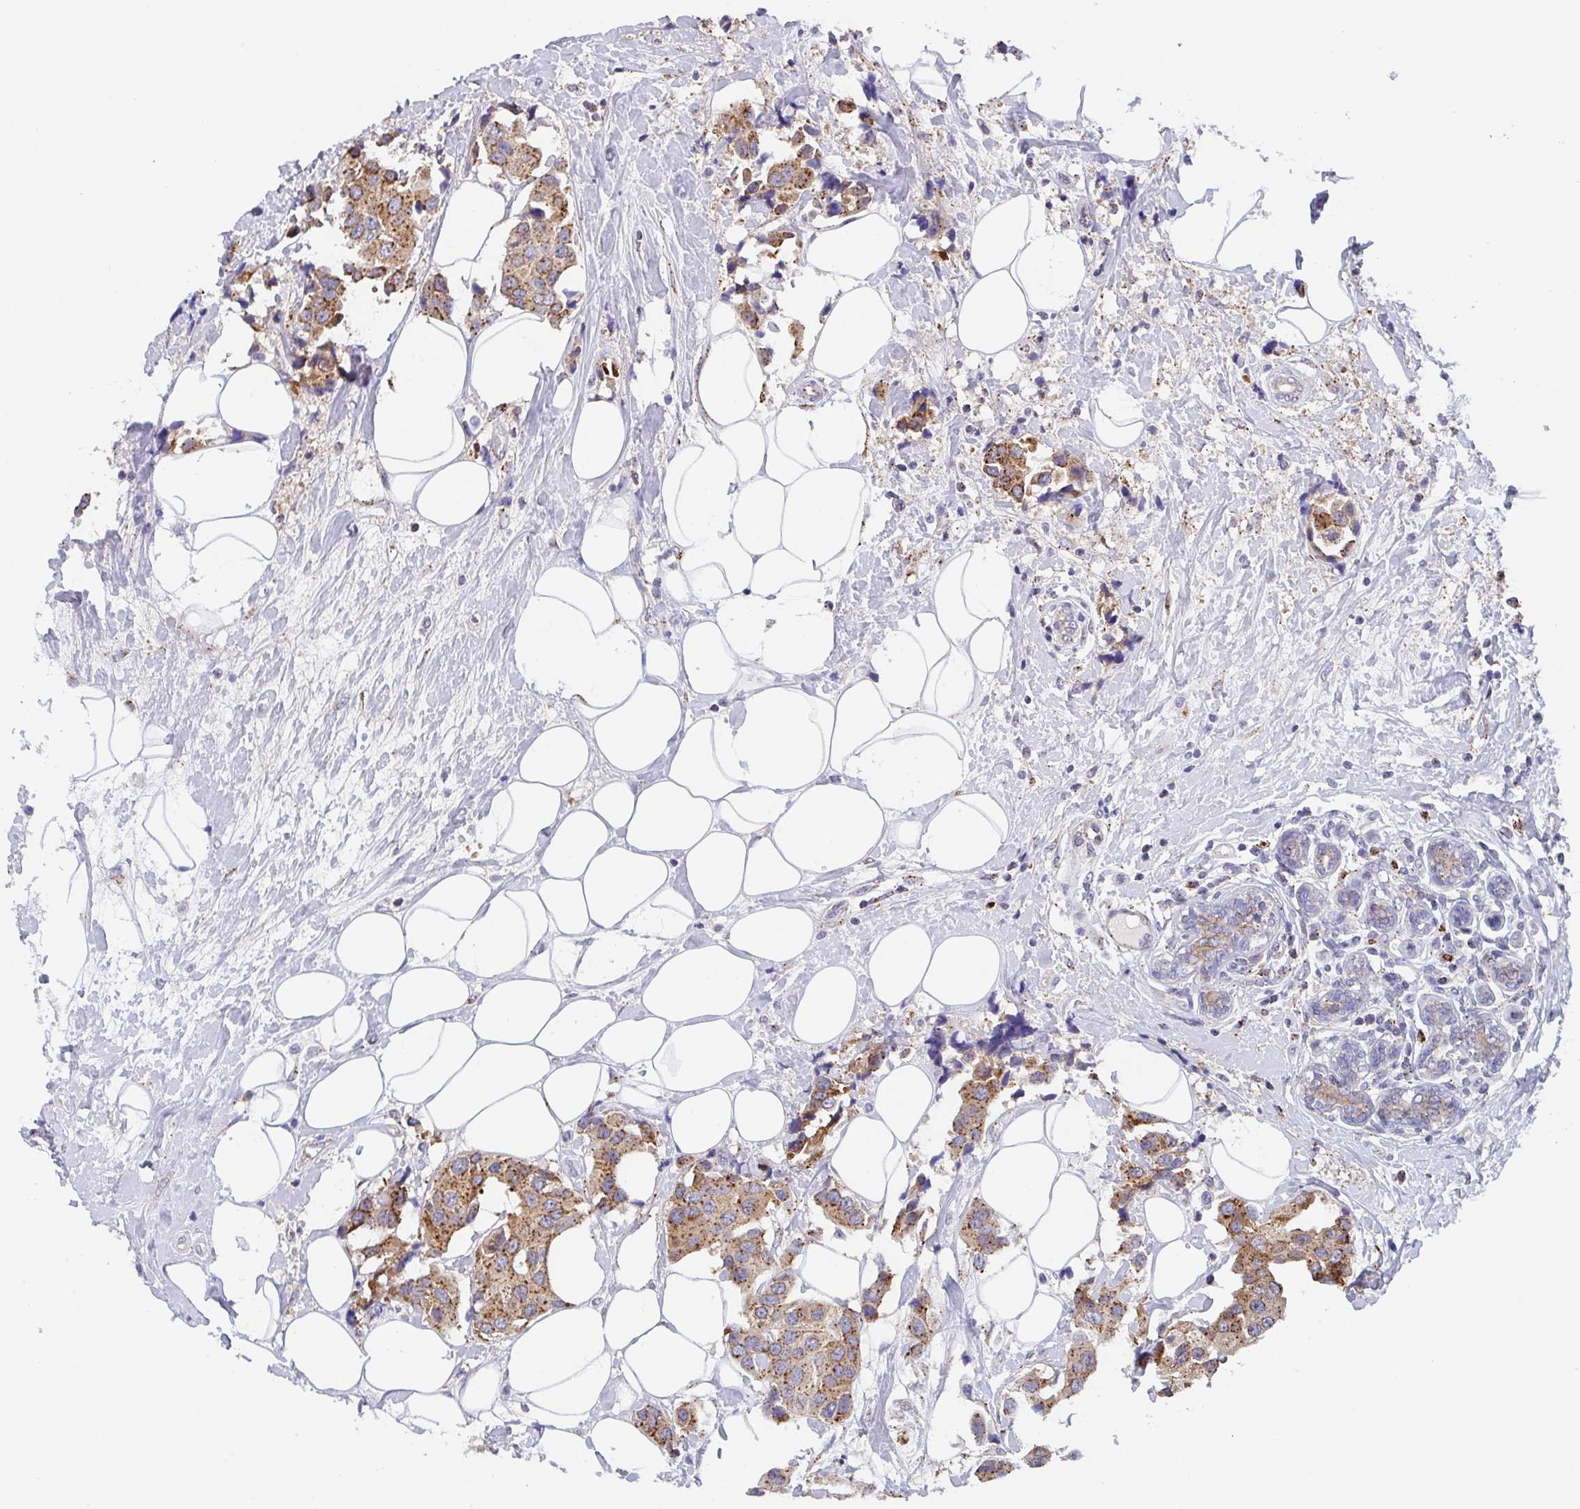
{"staining": {"intensity": "moderate", "quantity": ">75%", "location": "cytoplasmic/membranous"}, "tissue": "breast cancer", "cell_type": "Tumor cells", "image_type": "cancer", "snomed": [{"axis": "morphology", "description": "Normal tissue, NOS"}, {"axis": "morphology", "description": "Duct carcinoma"}, {"axis": "topography", "description": "Breast"}], "caption": "Invasive ductal carcinoma (breast) stained for a protein exhibits moderate cytoplasmic/membranous positivity in tumor cells.", "gene": "PROSER3", "patient": {"sex": "female", "age": 39}}